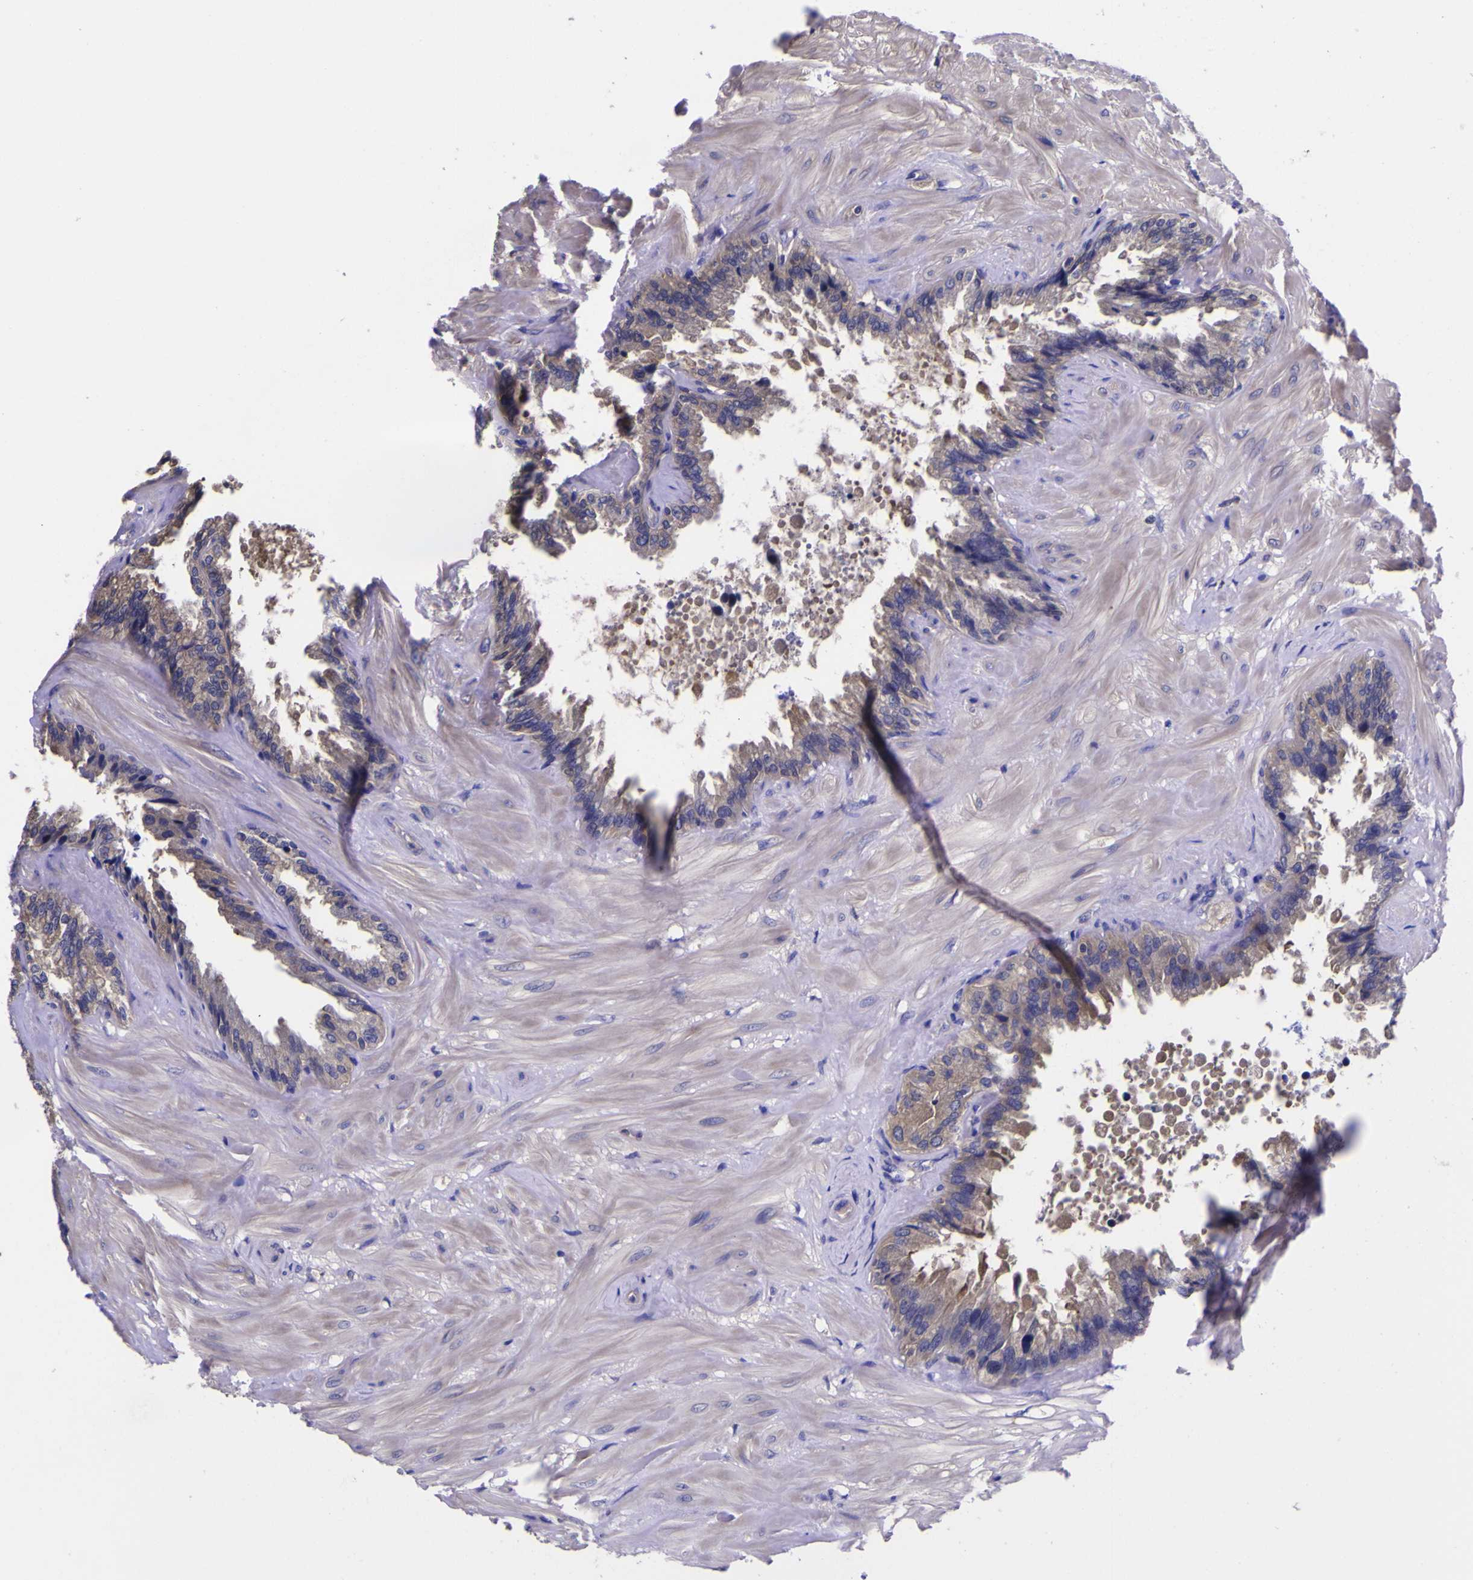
{"staining": {"intensity": "weak", "quantity": ">75%", "location": "cytoplasmic/membranous"}, "tissue": "seminal vesicle", "cell_type": "Glandular cells", "image_type": "normal", "snomed": [{"axis": "morphology", "description": "Normal tissue, NOS"}, {"axis": "topography", "description": "Seminal veicle"}], "caption": "About >75% of glandular cells in unremarkable human seminal vesicle show weak cytoplasmic/membranous protein positivity as visualized by brown immunohistochemical staining.", "gene": "MAPK14", "patient": {"sex": "male", "age": 46}}